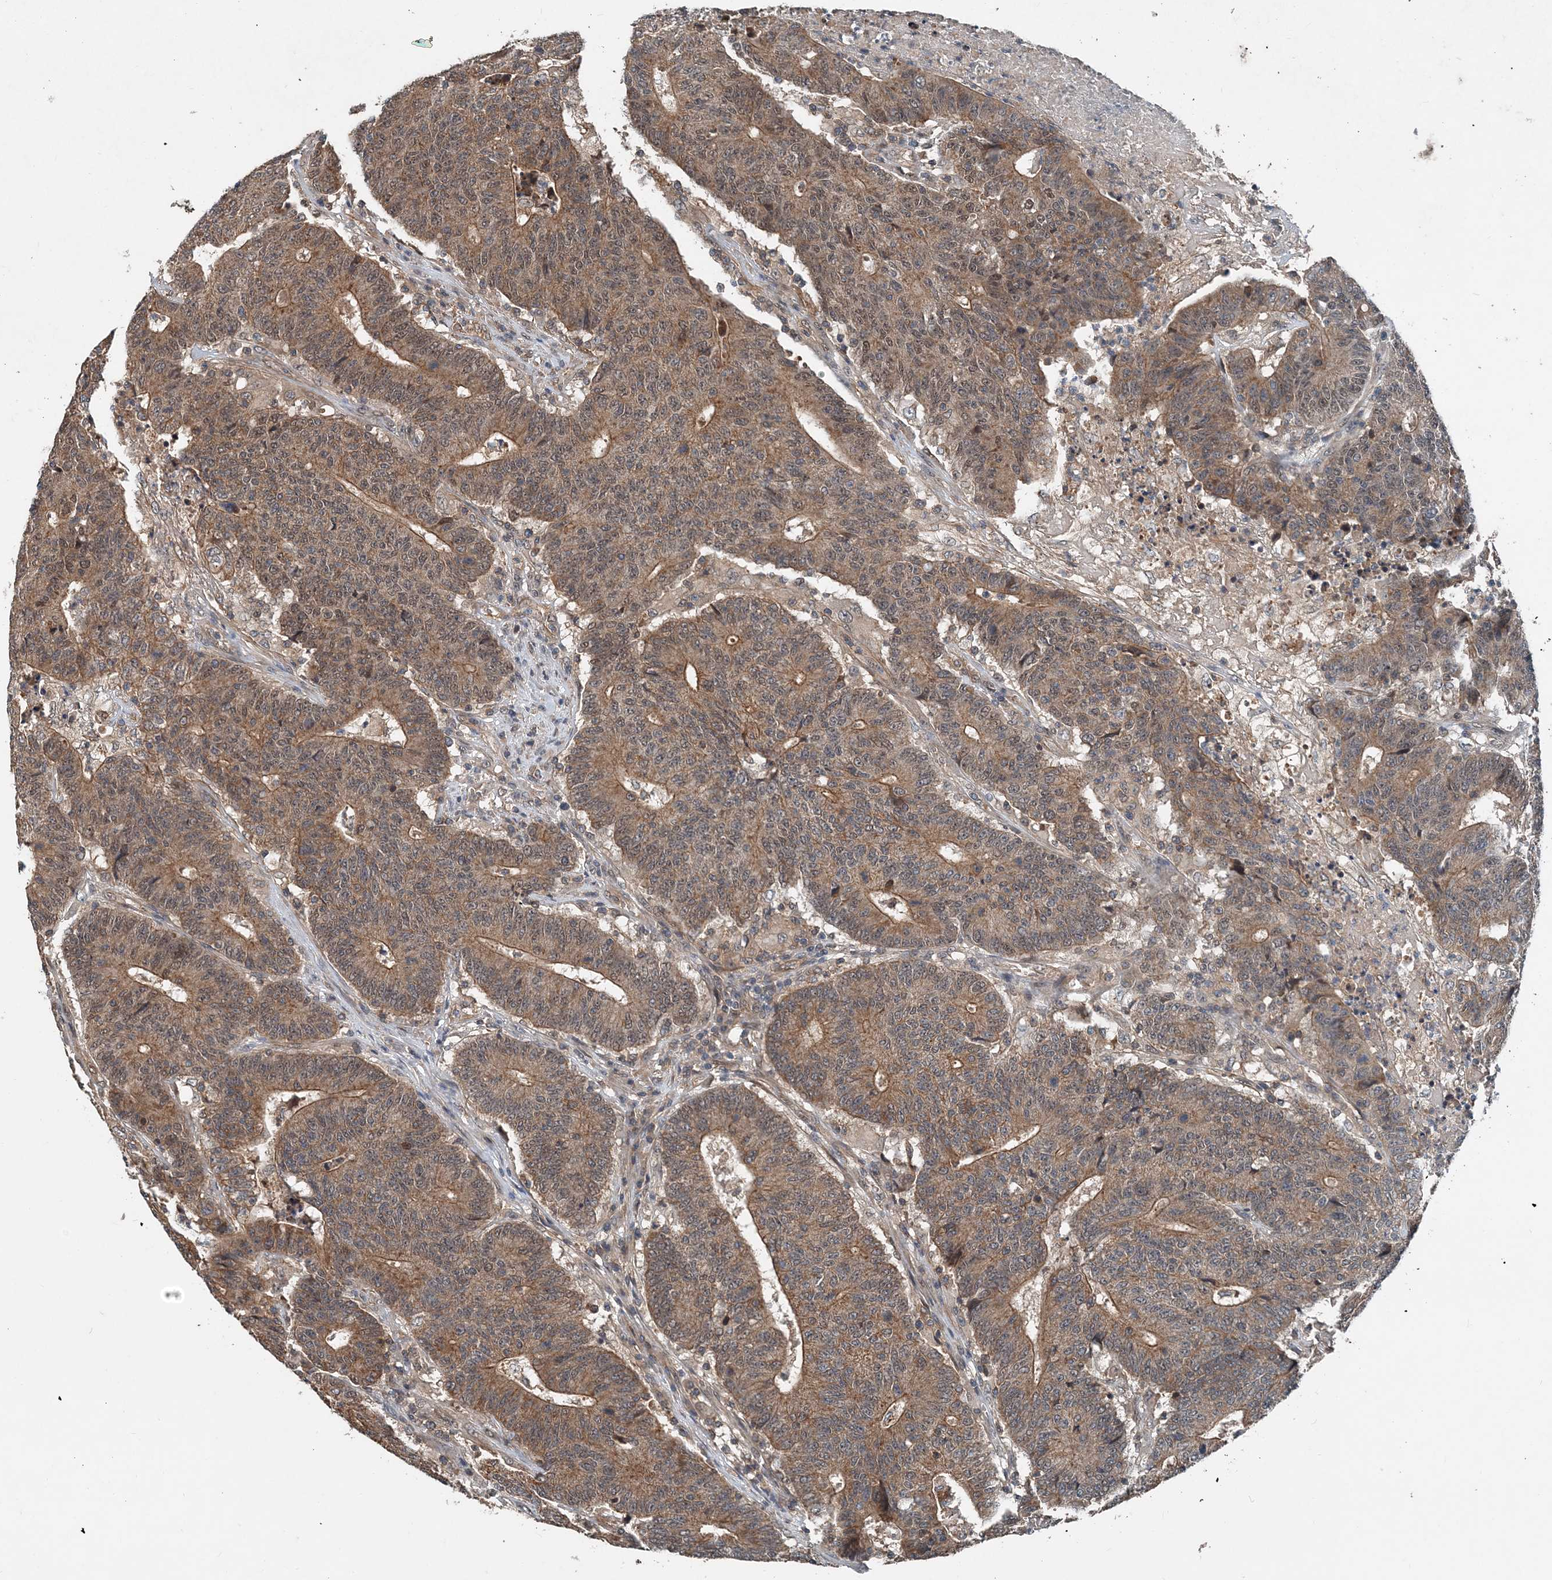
{"staining": {"intensity": "moderate", "quantity": ">75%", "location": "cytoplasmic/membranous"}, "tissue": "colorectal cancer", "cell_type": "Tumor cells", "image_type": "cancer", "snomed": [{"axis": "morphology", "description": "Normal tissue, NOS"}, {"axis": "morphology", "description": "Adenocarcinoma, NOS"}, {"axis": "topography", "description": "Colon"}], "caption": "Immunohistochemical staining of human colorectal adenocarcinoma reveals medium levels of moderate cytoplasmic/membranous expression in about >75% of tumor cells.", "gene": "SMPD3", "patient": {"sex": "female", "age": 75}}